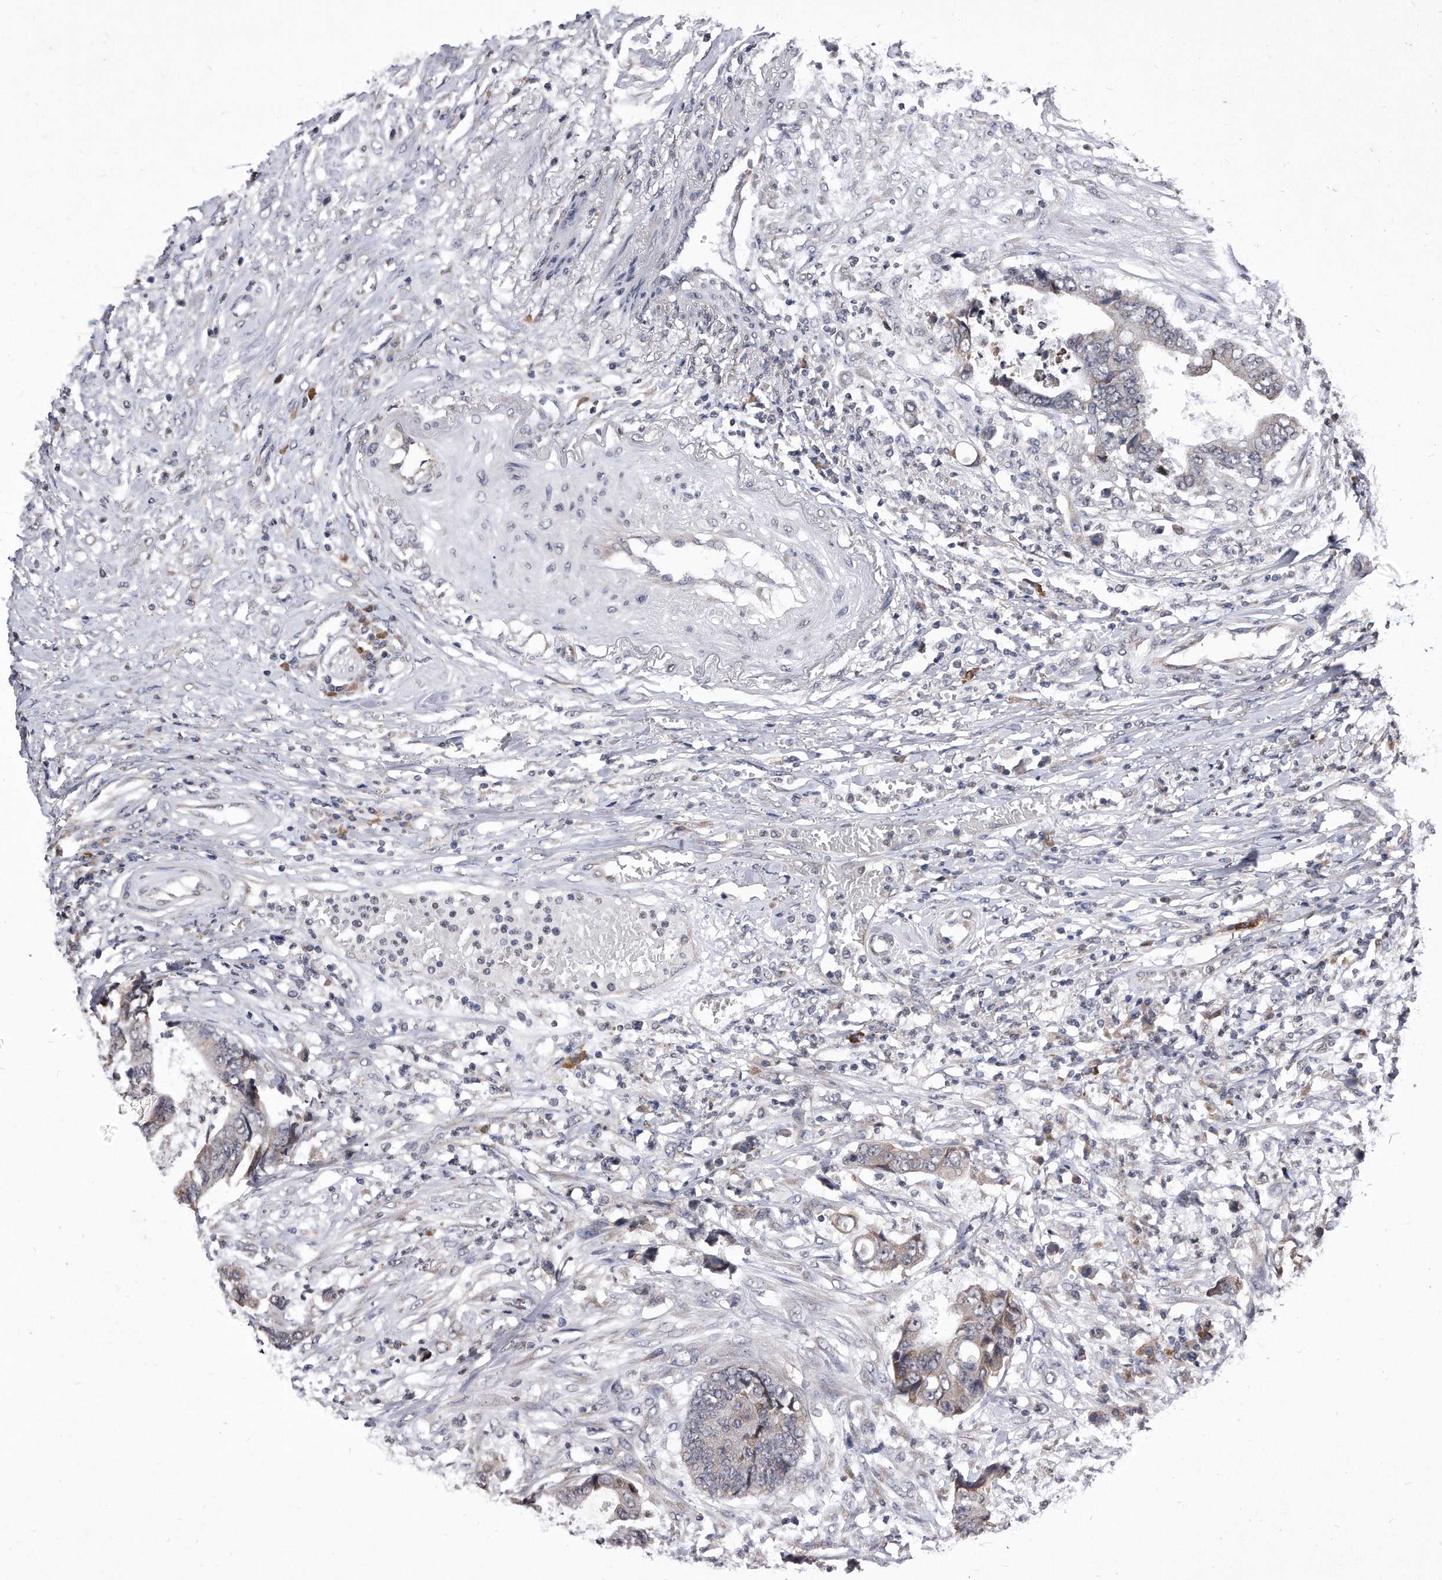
{"staining": {"intensity": "weak", "quantity": "<25%", "location": "cytoplasmic/membranous"}, "tissue": "colorectal cancer", "cell_type": "Tumor cells", "image_type": "cancer", "snomed": [{"axis": "morphology", "description": "Adenocarcinoma, NOS"}, {"axis": "topography", "description": "Rectum"}], "caption": "A micrograph of colorectal adenocarcinoma stained for a protein displays no brown staining in tumor cells.", "gene": "DAB1", "patient": {"sex": "male", "age": 84}}